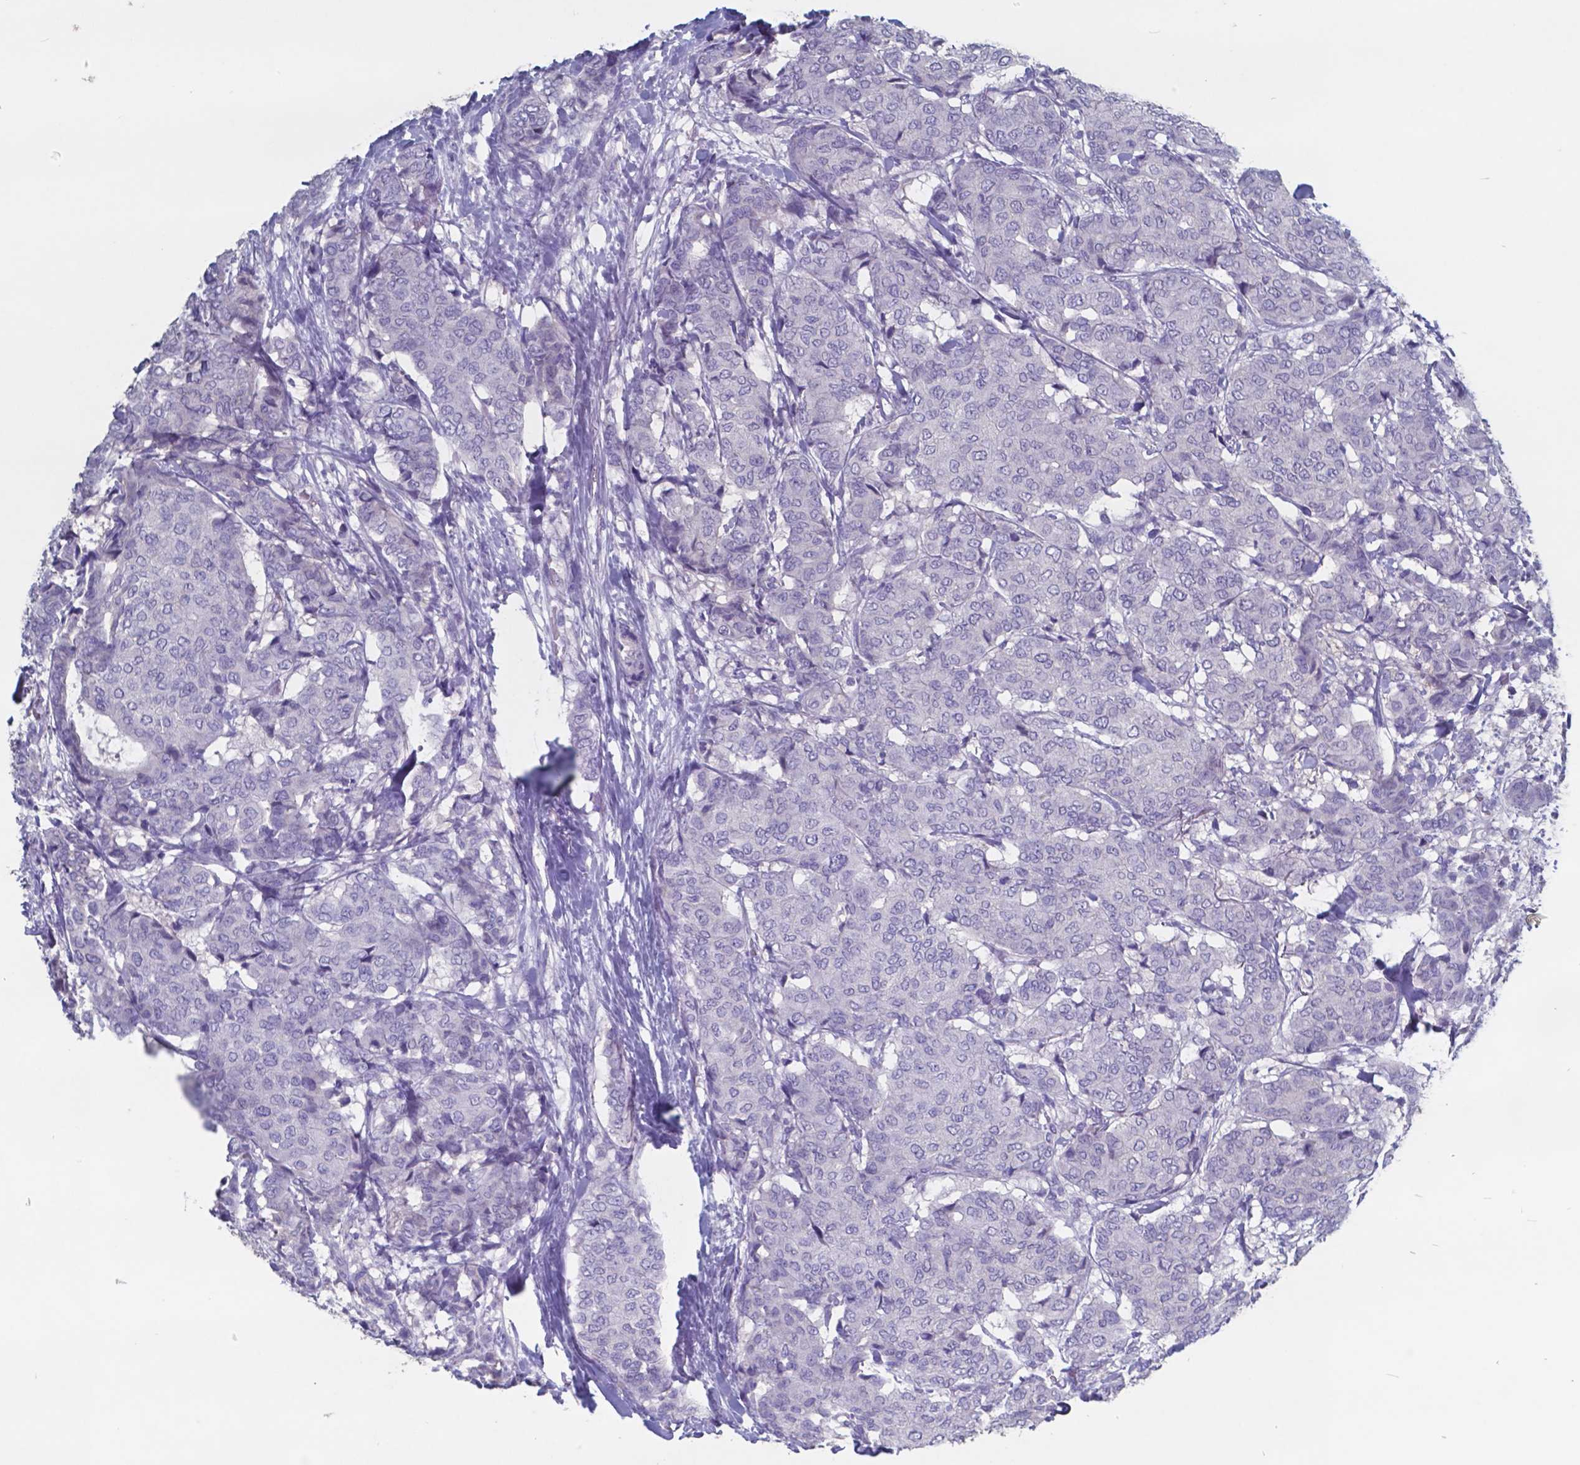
{"staining": {"intensity": "negative", "quantity": "none", "location": "none"}, "tissue": "breast cancer", "cell_type": "Tumor cells", "image_type": "cancer", "snomed": [{"axis": "morphology", "description": "Duct carcinoma"}, {"axis": "topography", "description": "Breast"}], "caption": "IHC of breast cancer (infiltrating ductal carcinoma) exhibits no positivity in tumor cells. (DAB immunohistochemistry visualized using brightfield microscopy, high magnification).", "gene": "TTR", "patient": {"sex": "female", "age": 75}}